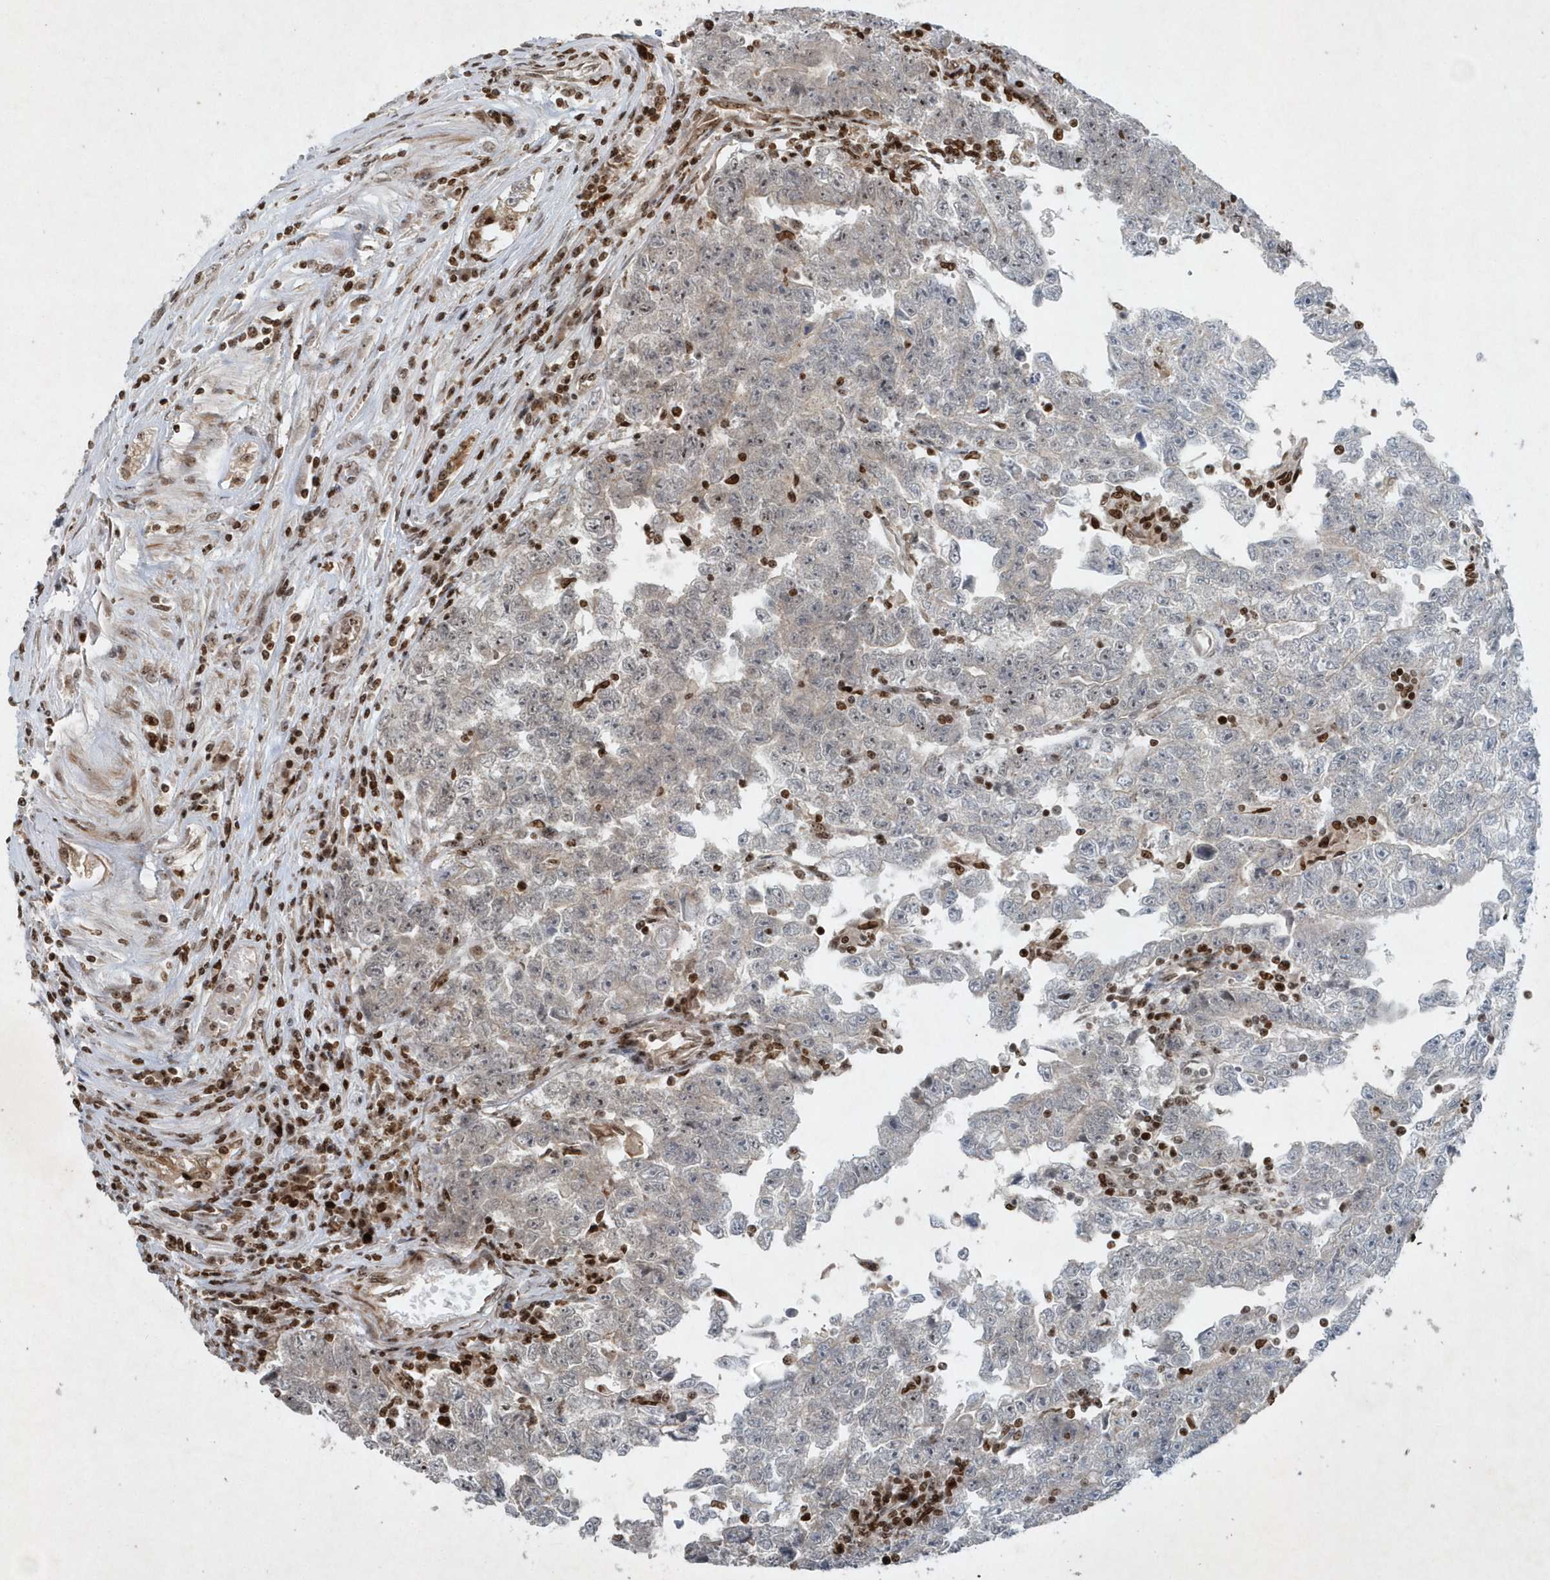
{"staining": {"intensity": "negative", "quantity": "none", "location": "none"}, "tissue": "testis cancer", "cell_type": "Tumor cells", "image_type": "cancer", "snomed": [{"axis": "morphology", "description": "Carcinoma, Embryonal, NOS"}, {"axis": "topography", "description": "Testis"}], "caption": "Immunohistochemistry of testis embryonal carcinoma demonstrates no positivity in tumor cells.", "gene": "QTRT2", "patient": {"sex": "male", "age": 25}}